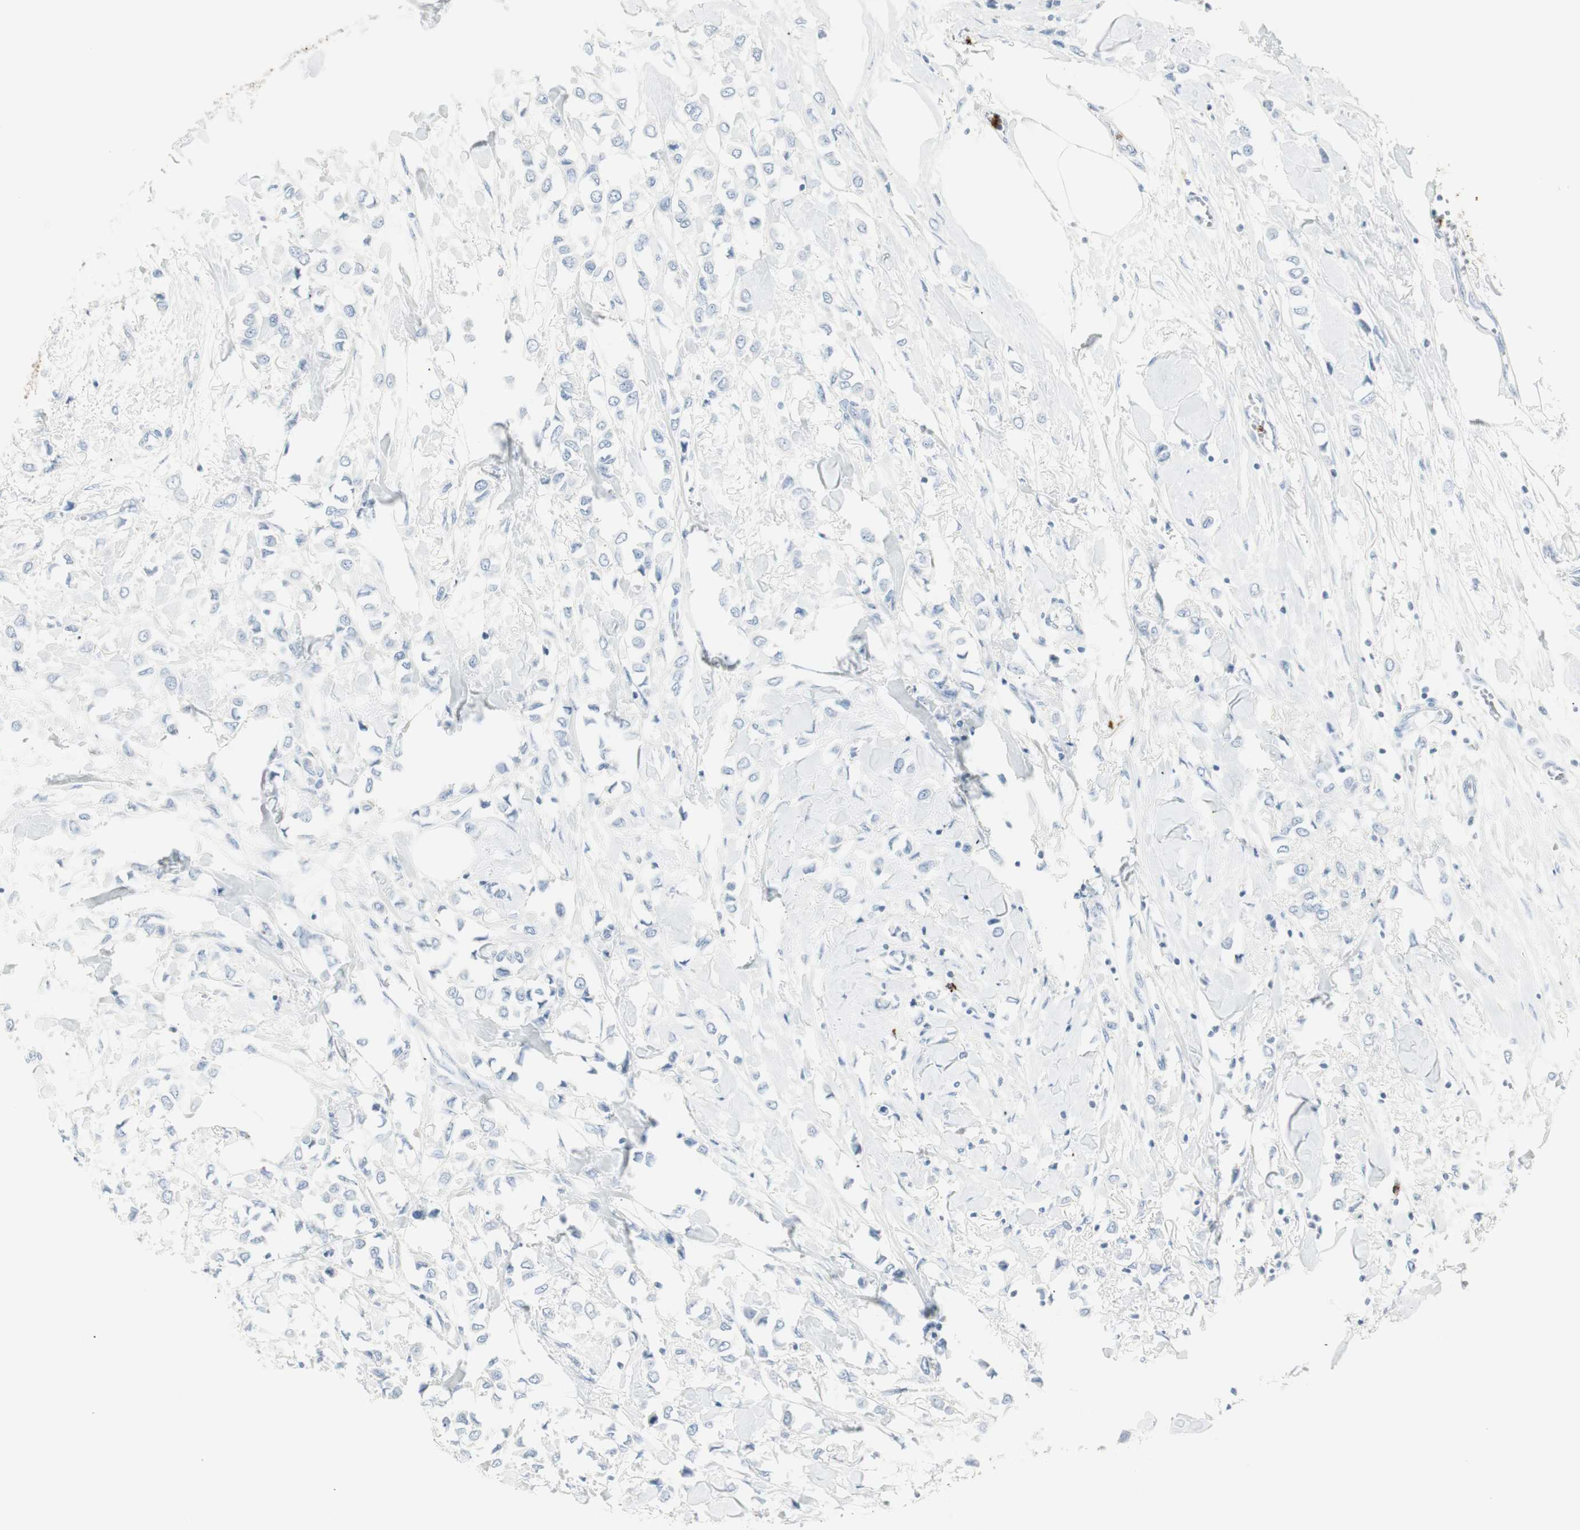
{"staining": {"intensity": "negative", "quantity": "none", "location": "none"}, "tissue": "breast cancer", "cell_type": "Tumor cells", "image_type": "cancer", "snomed": [{"axis": "morphology", "description": "Lobular carcinoma"}, {"axis": "topography", "description": "Breast"}], "caption": "The micrograph reveals no staining of tumor cells in lobular carcinoma (breast).", "gene": "PRTN3", "patient": {"sex": "female", "age": 51}}